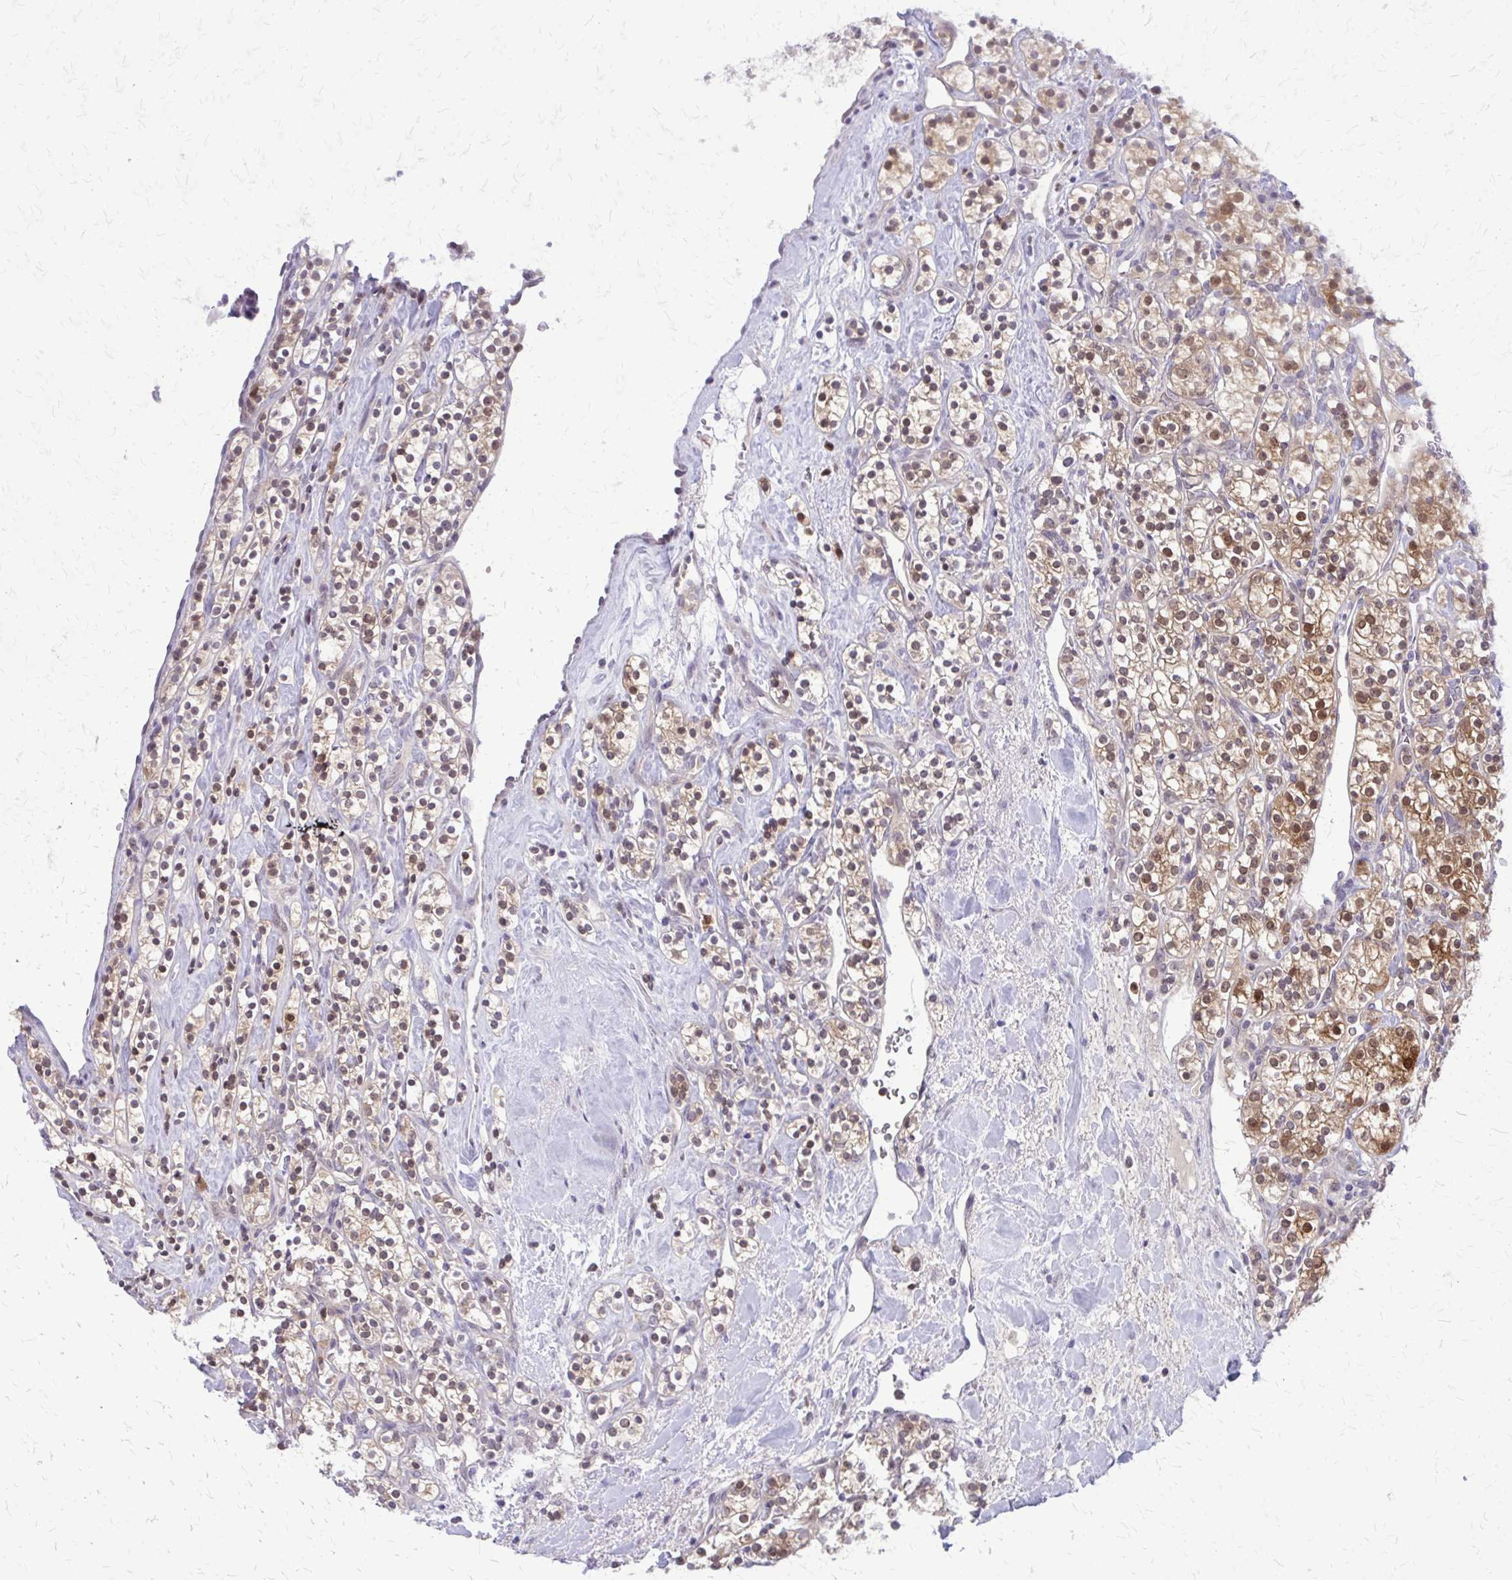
{"staining": {"intensity": "moderate", "quantity": "<25%", "location": "cytoplasmic/membranous,nuclear"}, "tissue": "renal cancer", "cell_type": "Tumor cells", "image_type": "cancer", "snomed": [{"axis": "morphology", "description": "Adenocarcinoma, NOS"}, {"axis": "topography", "description": "Kidney"}], "caption": "Protein analysis of renal adenocarcinoma tissue exhibits moderate cytoplasmic/membranous and nuclear positivity in about <25% of tumor cells. Using DAB (brown) and hematoxylin (blue) stains, captured at high magnification using brightfield microscopy.", "gene": "GLRX", "patient": {"sex": "male", "age": 77}}